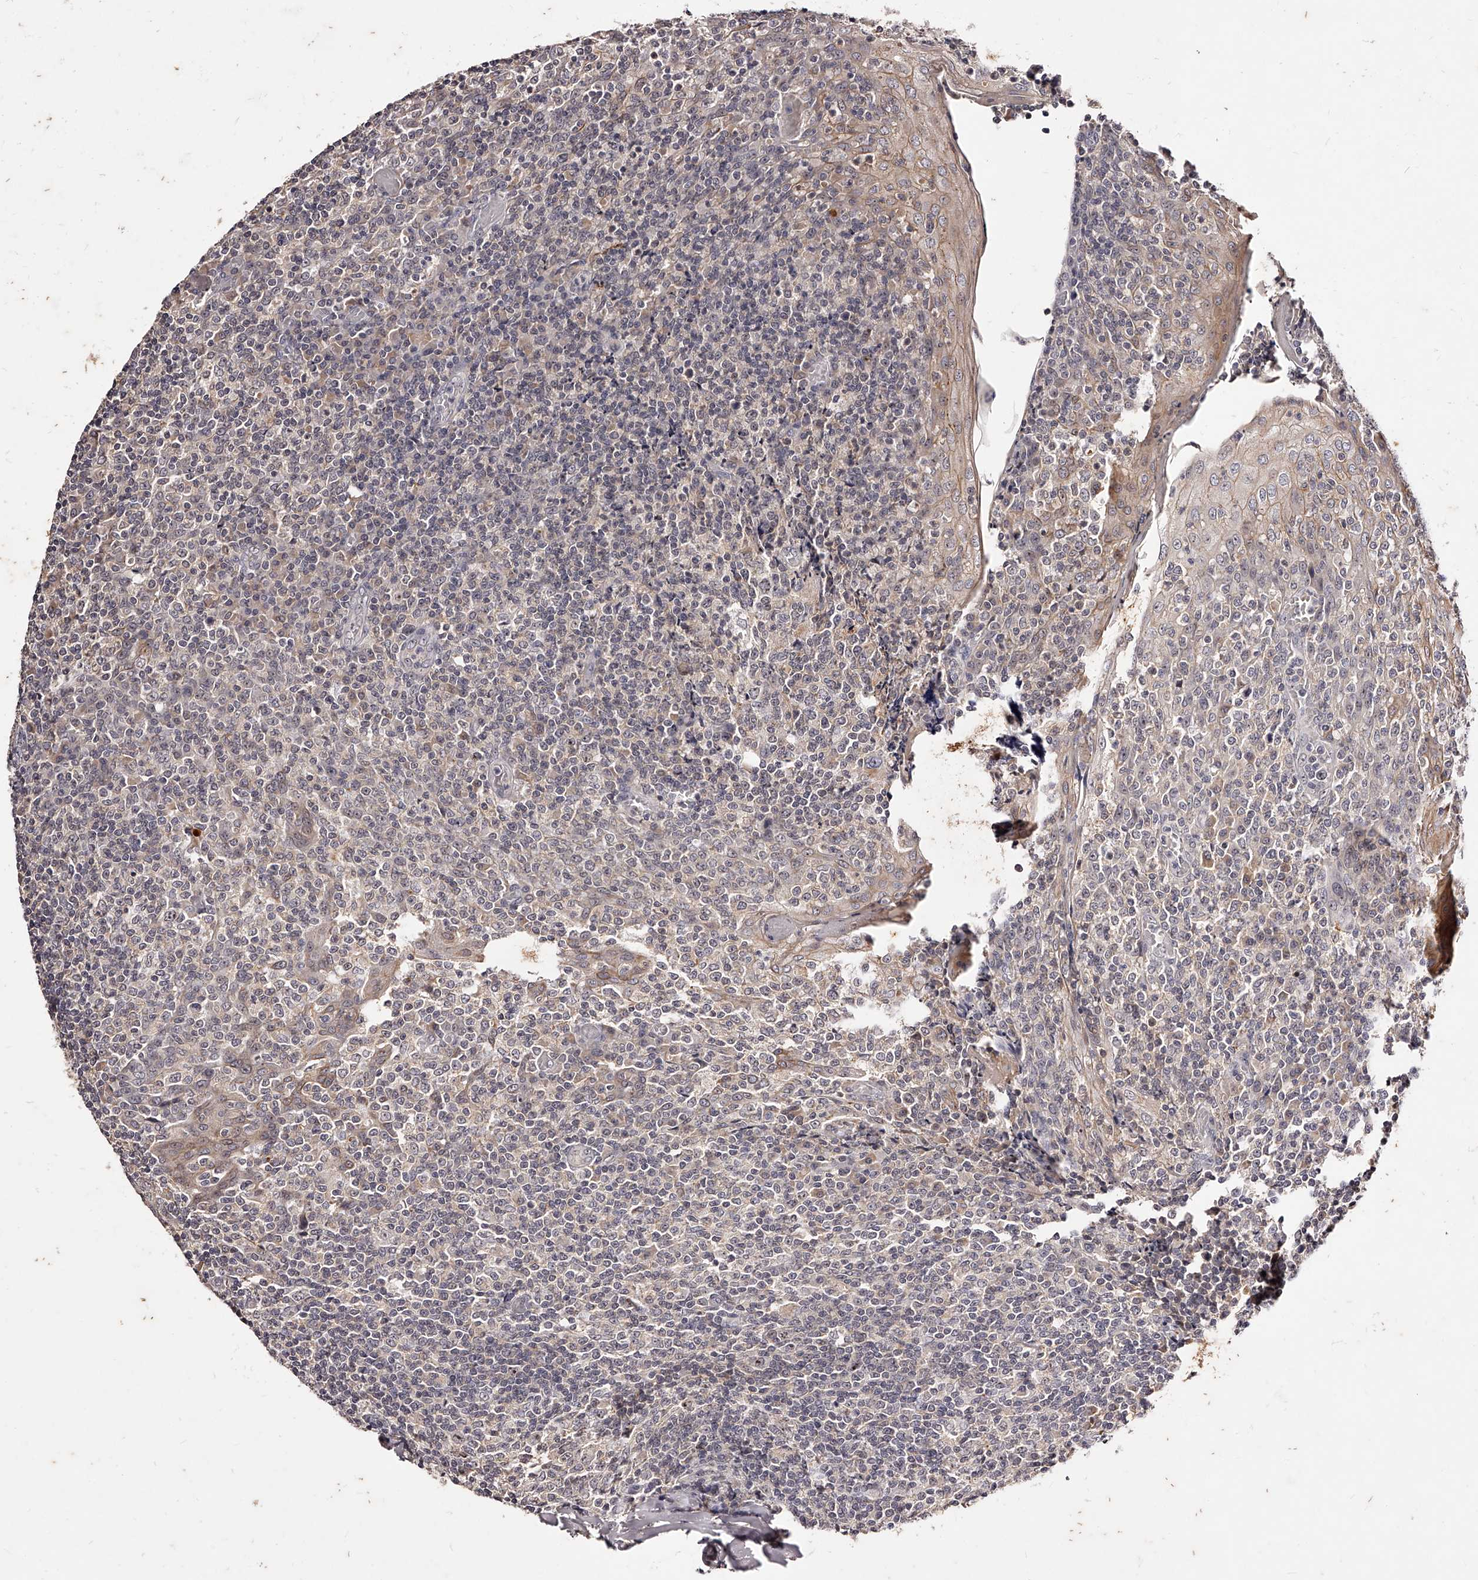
{"staining": {"intensity": "negative", "quantity": "none", "location": "none"}, "tissue": "tonsil", "cell_type": "Germinal center cells", "image_type": "normal", "snomed": [{"axis": "morphology", "description": "Normal tissue, NOS"}, {"axis": "topography", "description": "Tonsil"}], "caption": "This is an immunohistochemistry image of benign human tonsil. There is no positivity in germinal center cells.", "gene": "PHACTR1", "patient": {"sex": "female", "age": 19}}